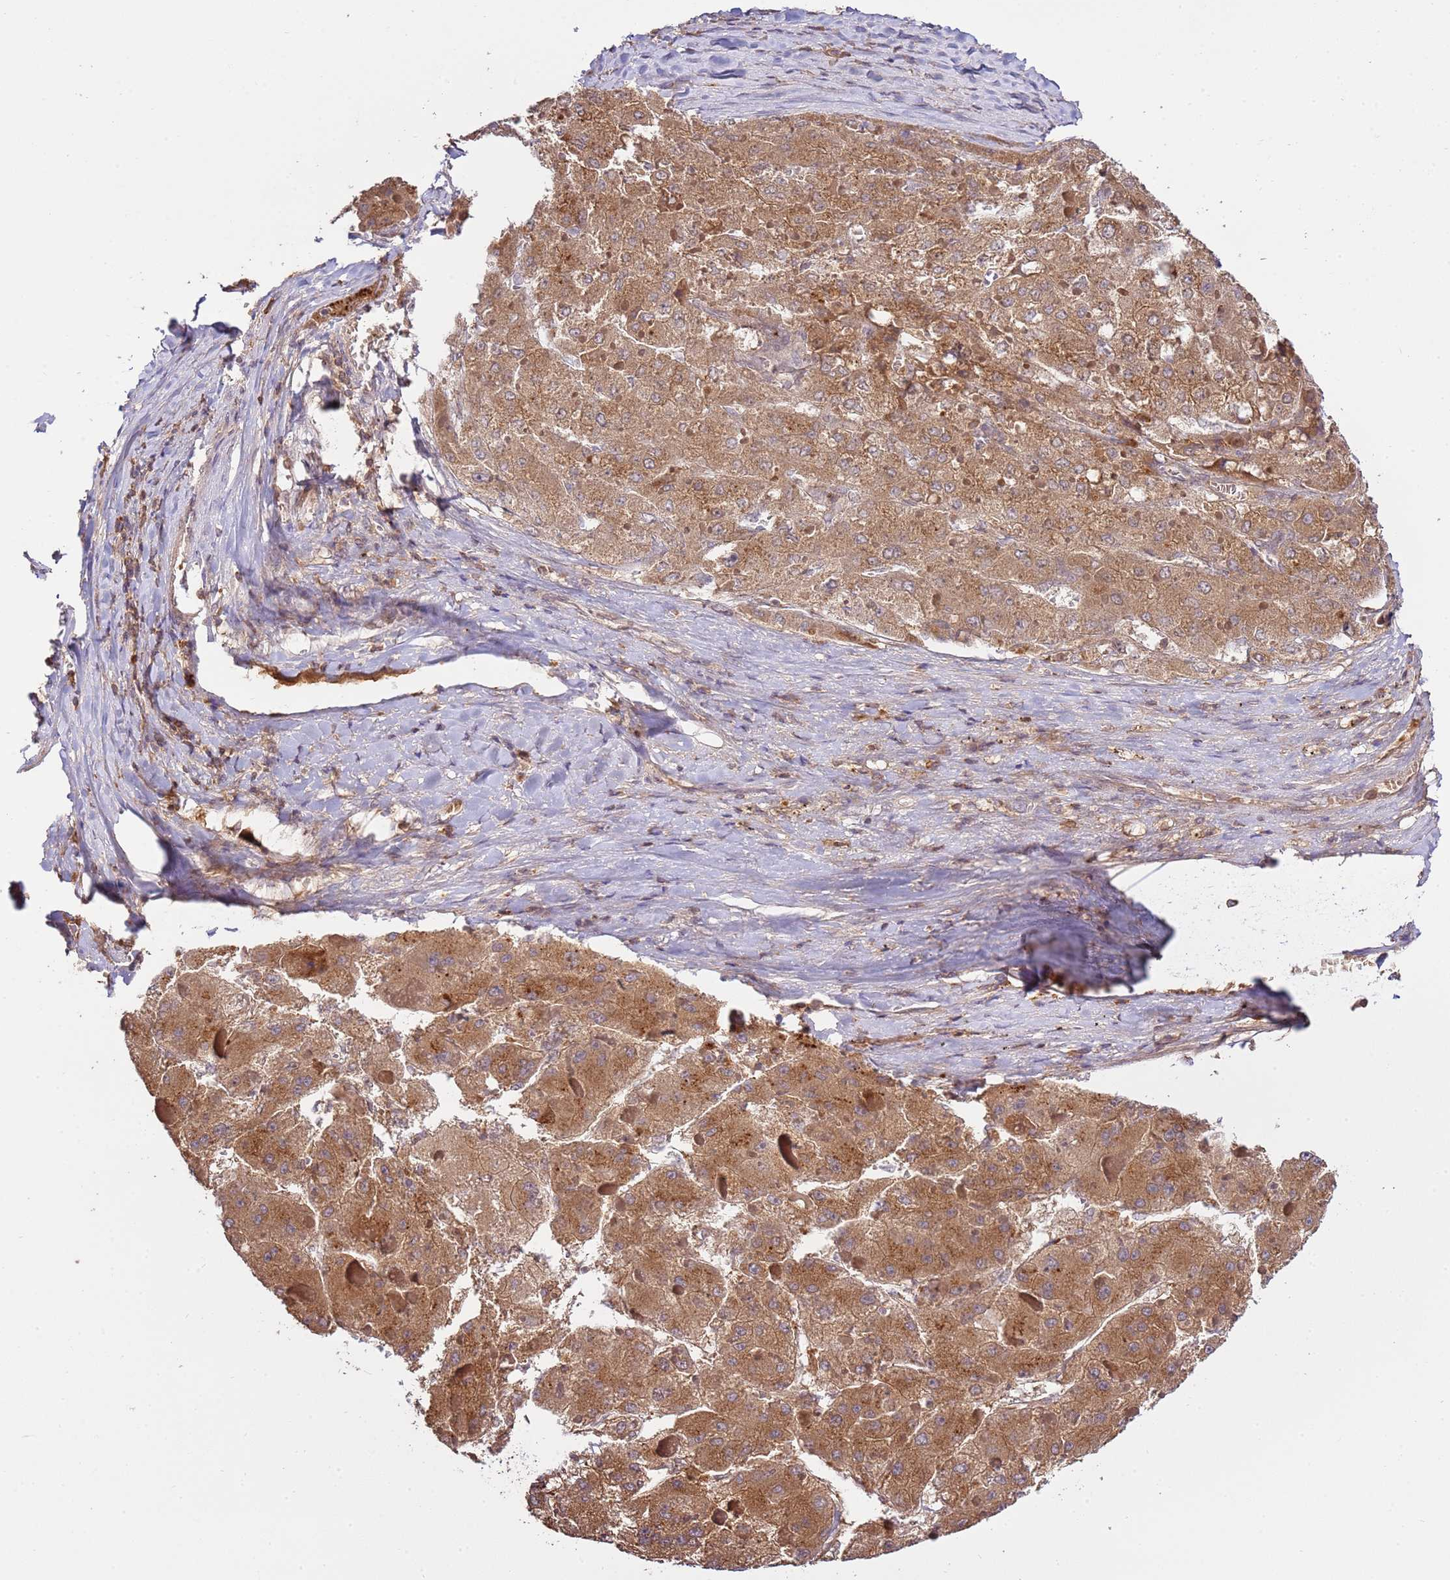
{"staining": {"intensity": "moderate", "quantity": ">75%", "location": "cytoplasmic/membranous"}, "tissue": "liver cancer", "cell_type": "Tumor cells", "image_type": "cancer", "snomed": [{"axis": "morphology", "description": "Carcinoma, Hepatocellular, NOS"}, {"axis": "topography", "description": "Liver"}], "caption": "Immunohistochemical staining of liver cancer displays moderate cytoplasmic/membranous protein expression in about >75% of tumor cells.", "gene": "ZNF624", "patient": {"sex": "female", "age": 73}}